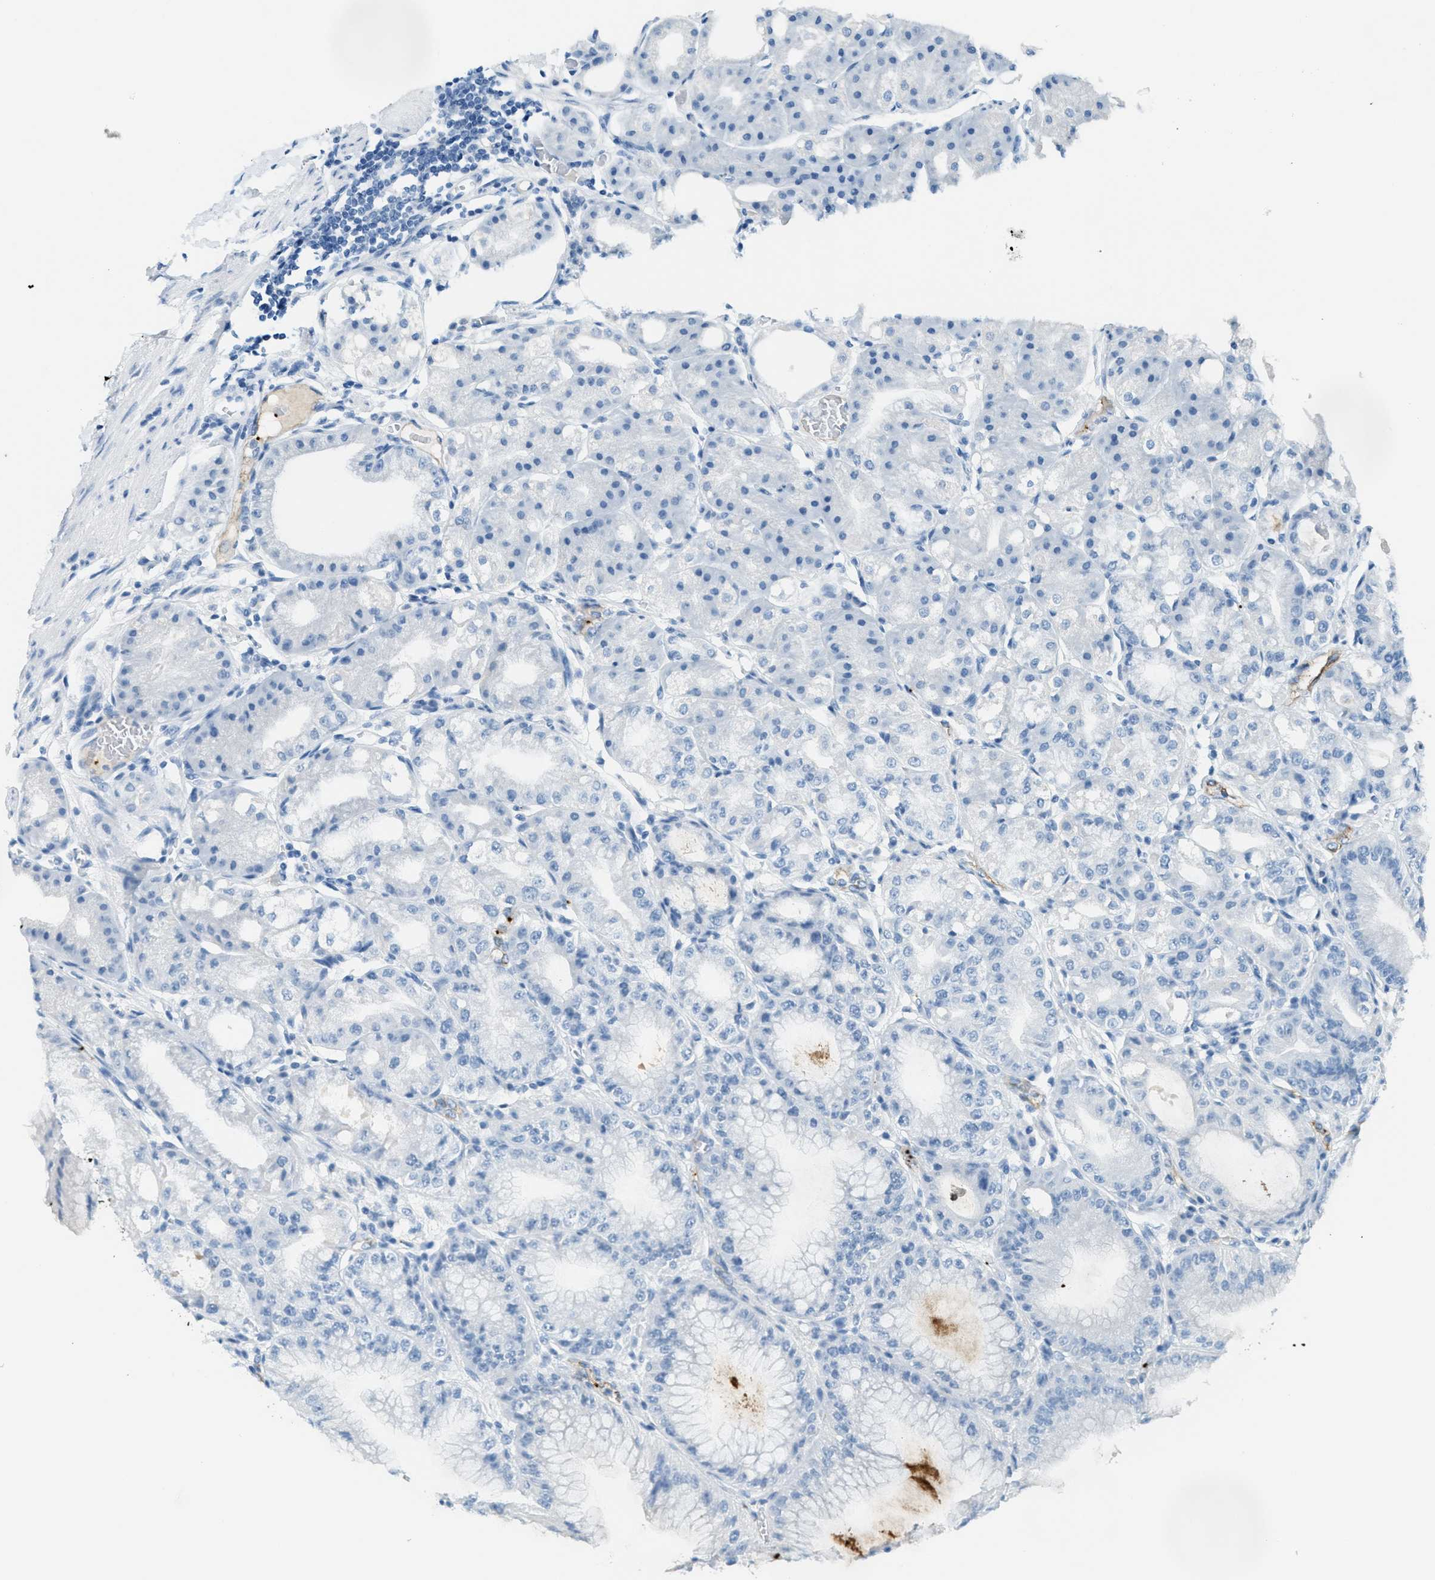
{"staining": {"intensity": "negative", "quantity": "none", "location": "none"}, "tissue": "stomach", "cell_type": "Glandular cells", "image_type": "normal", "snomed": [{"axis": "morphology", "description": "Normal tissue, NOS"}, {"axis": "topography", "description": "Stomach, lower"}], "caption": "IHC of unremarkable stomach demonstrates no expression in glandular cells. The staining is performed using DAB (3,3'-diaminobenzidine) brown chromogen with nuclei counter-stained in using hematoxylin.", "gene": "PPBP", "patient": {"sex": "male", "age": 71}}